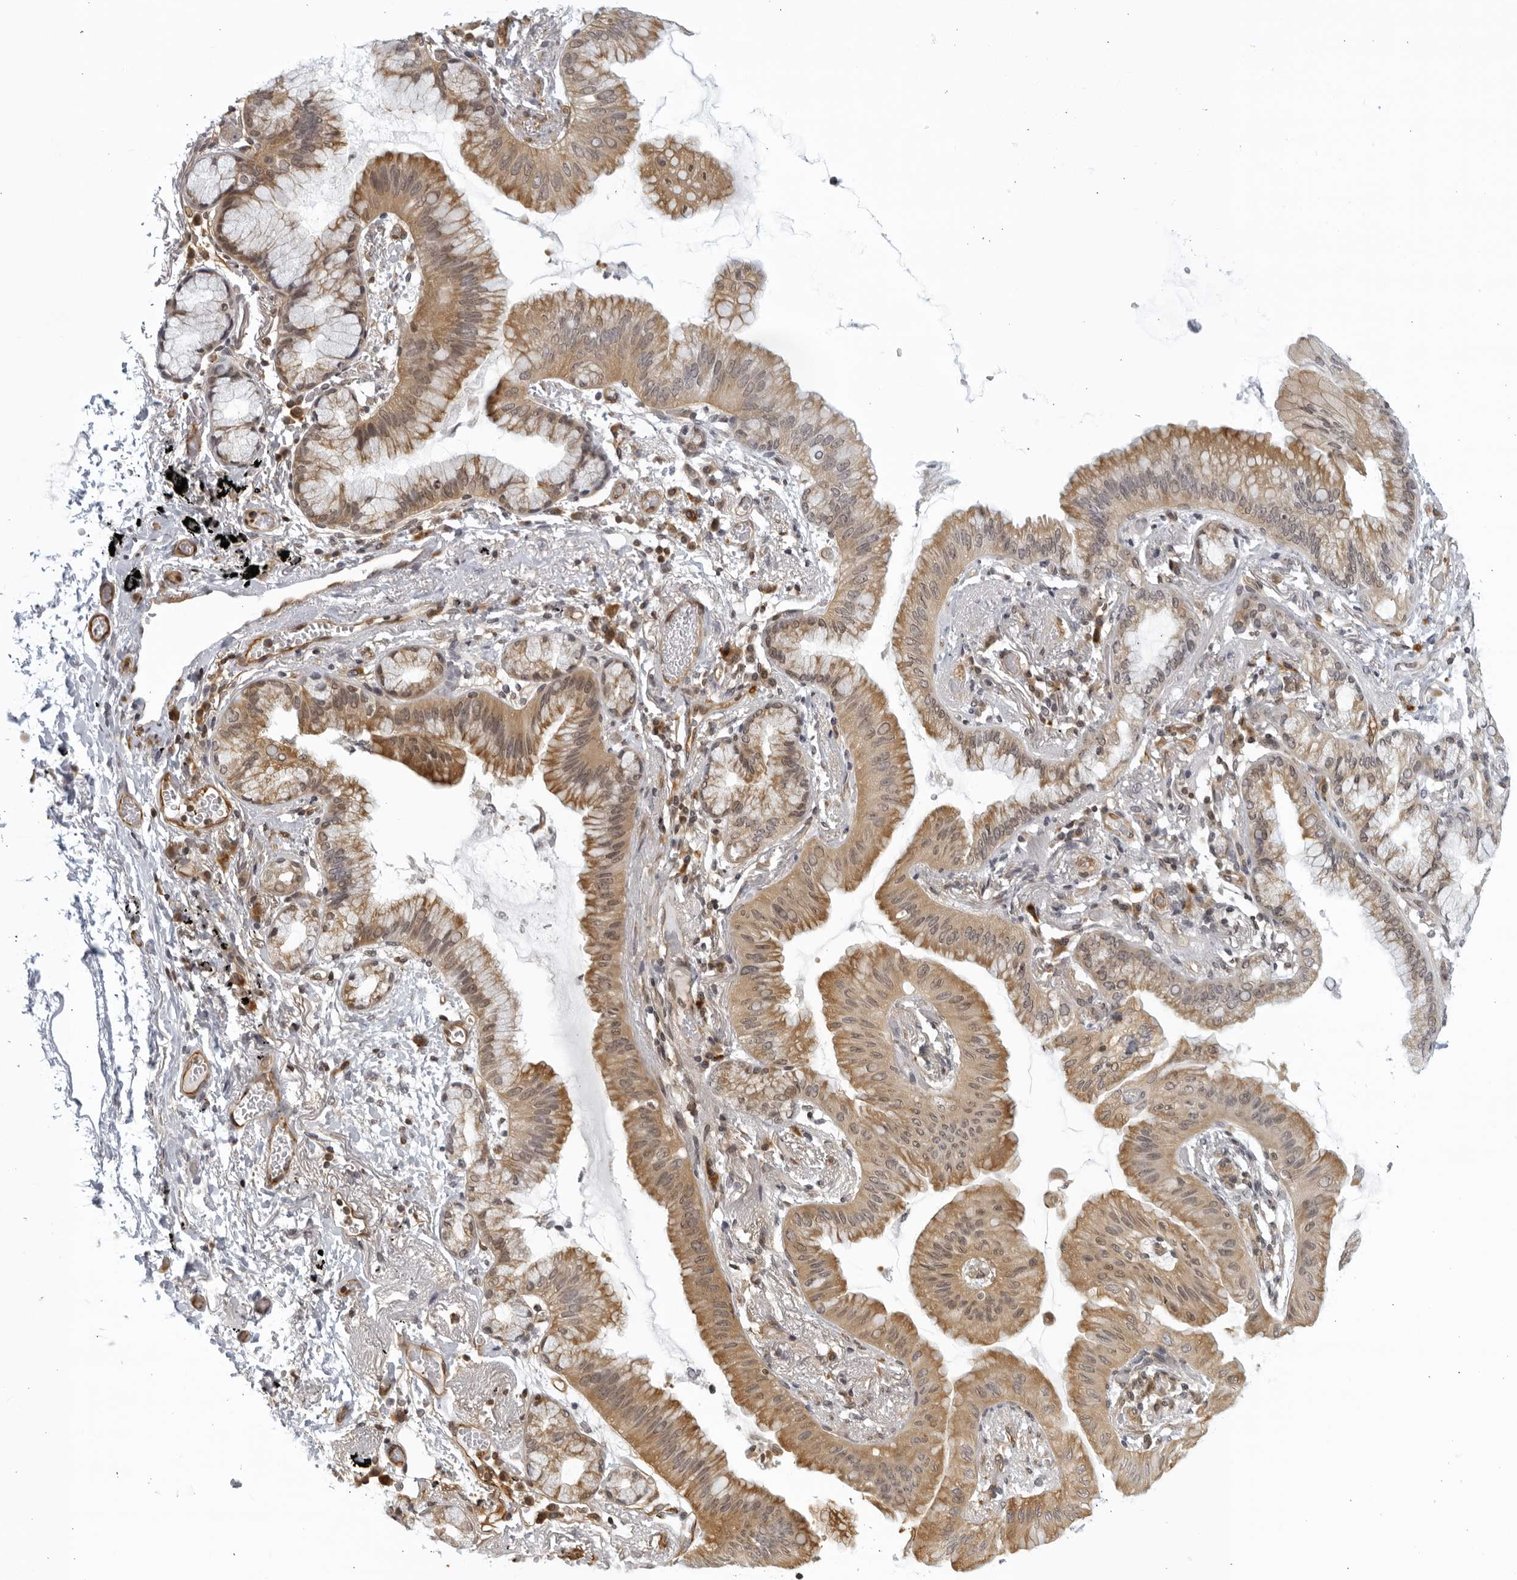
{"staining": {"intensity": "moderate", "quantity": ">75%", "location": "cytoplasmic/membranous"}, "tissue": "lung cancer", "cell_type": "Tumor cells", "image_type": "cancer", "snomed": [{"axis": "morphology", "description": "Adenocarcinoma, NOS"}, {"axis": "topography", "description": "Lung"}], "caption": "Moderate cytoplasmic/membranous staining for a protein is seen in approximately >75% of tumor cells of lung cancer (adenocarcinoma) using IHC.", "gene": "SERTAD4", "patient": {"sex": "female", "age": 70}}